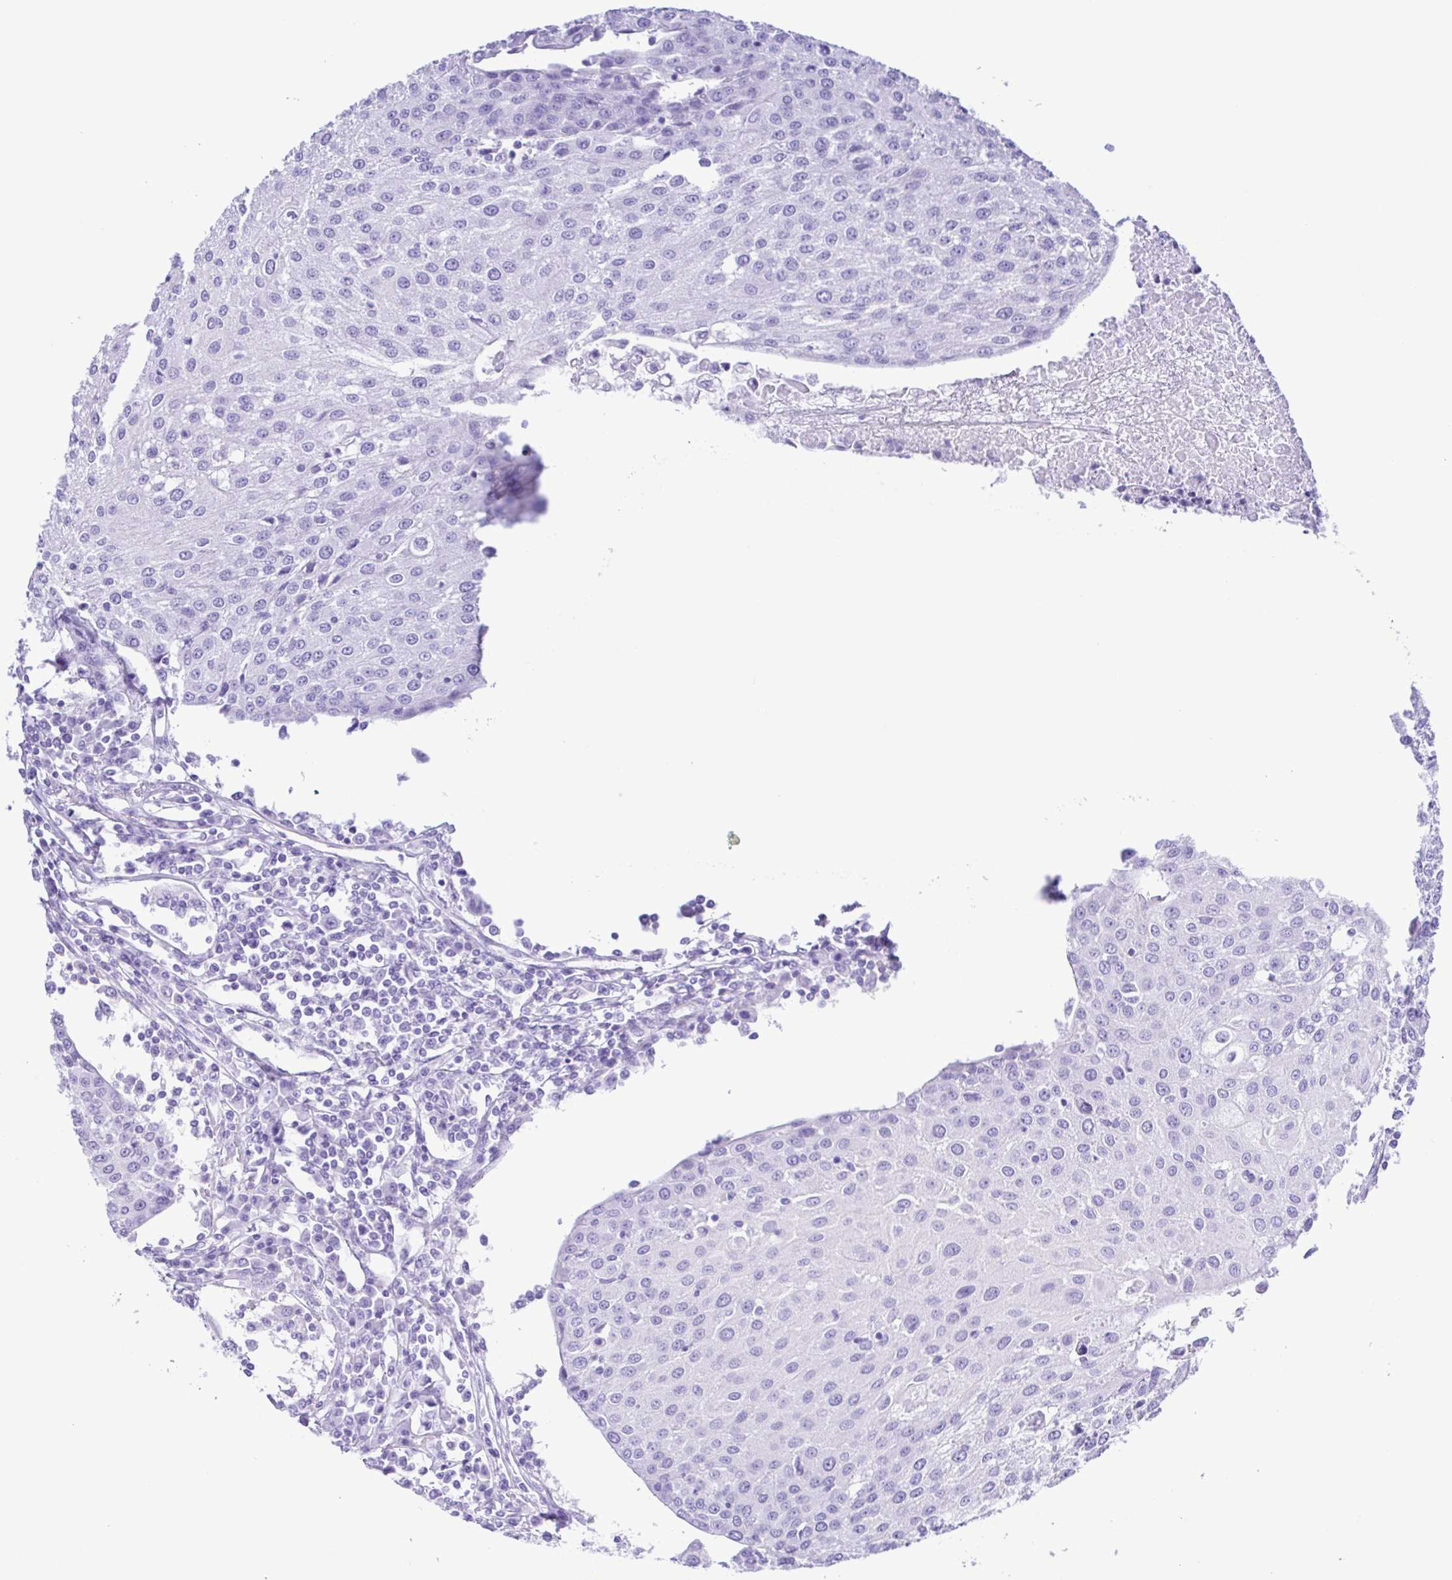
{"staining": {"intensity": "negative", "quantity": "none", "location": "none"}, "tissue": "urothelial cancer", "cell_type": "Tumor cells", "image_type": "cancer", "snomed": [{"axis": "morphology", "description": "Urothelial carcinoma, High grade"}, {"axis": "topography", "description": "Urinary bladder"}], "caption": "Histopathology image shows no protein positivity in tumor cells of urothelial carcinoma (high-grade) tissue. (Immunohistochemistry (ihc), brightfield microscopy, high magnification).", "gene": "ERP27", "patient": {"sex": "female", "age": 85}}